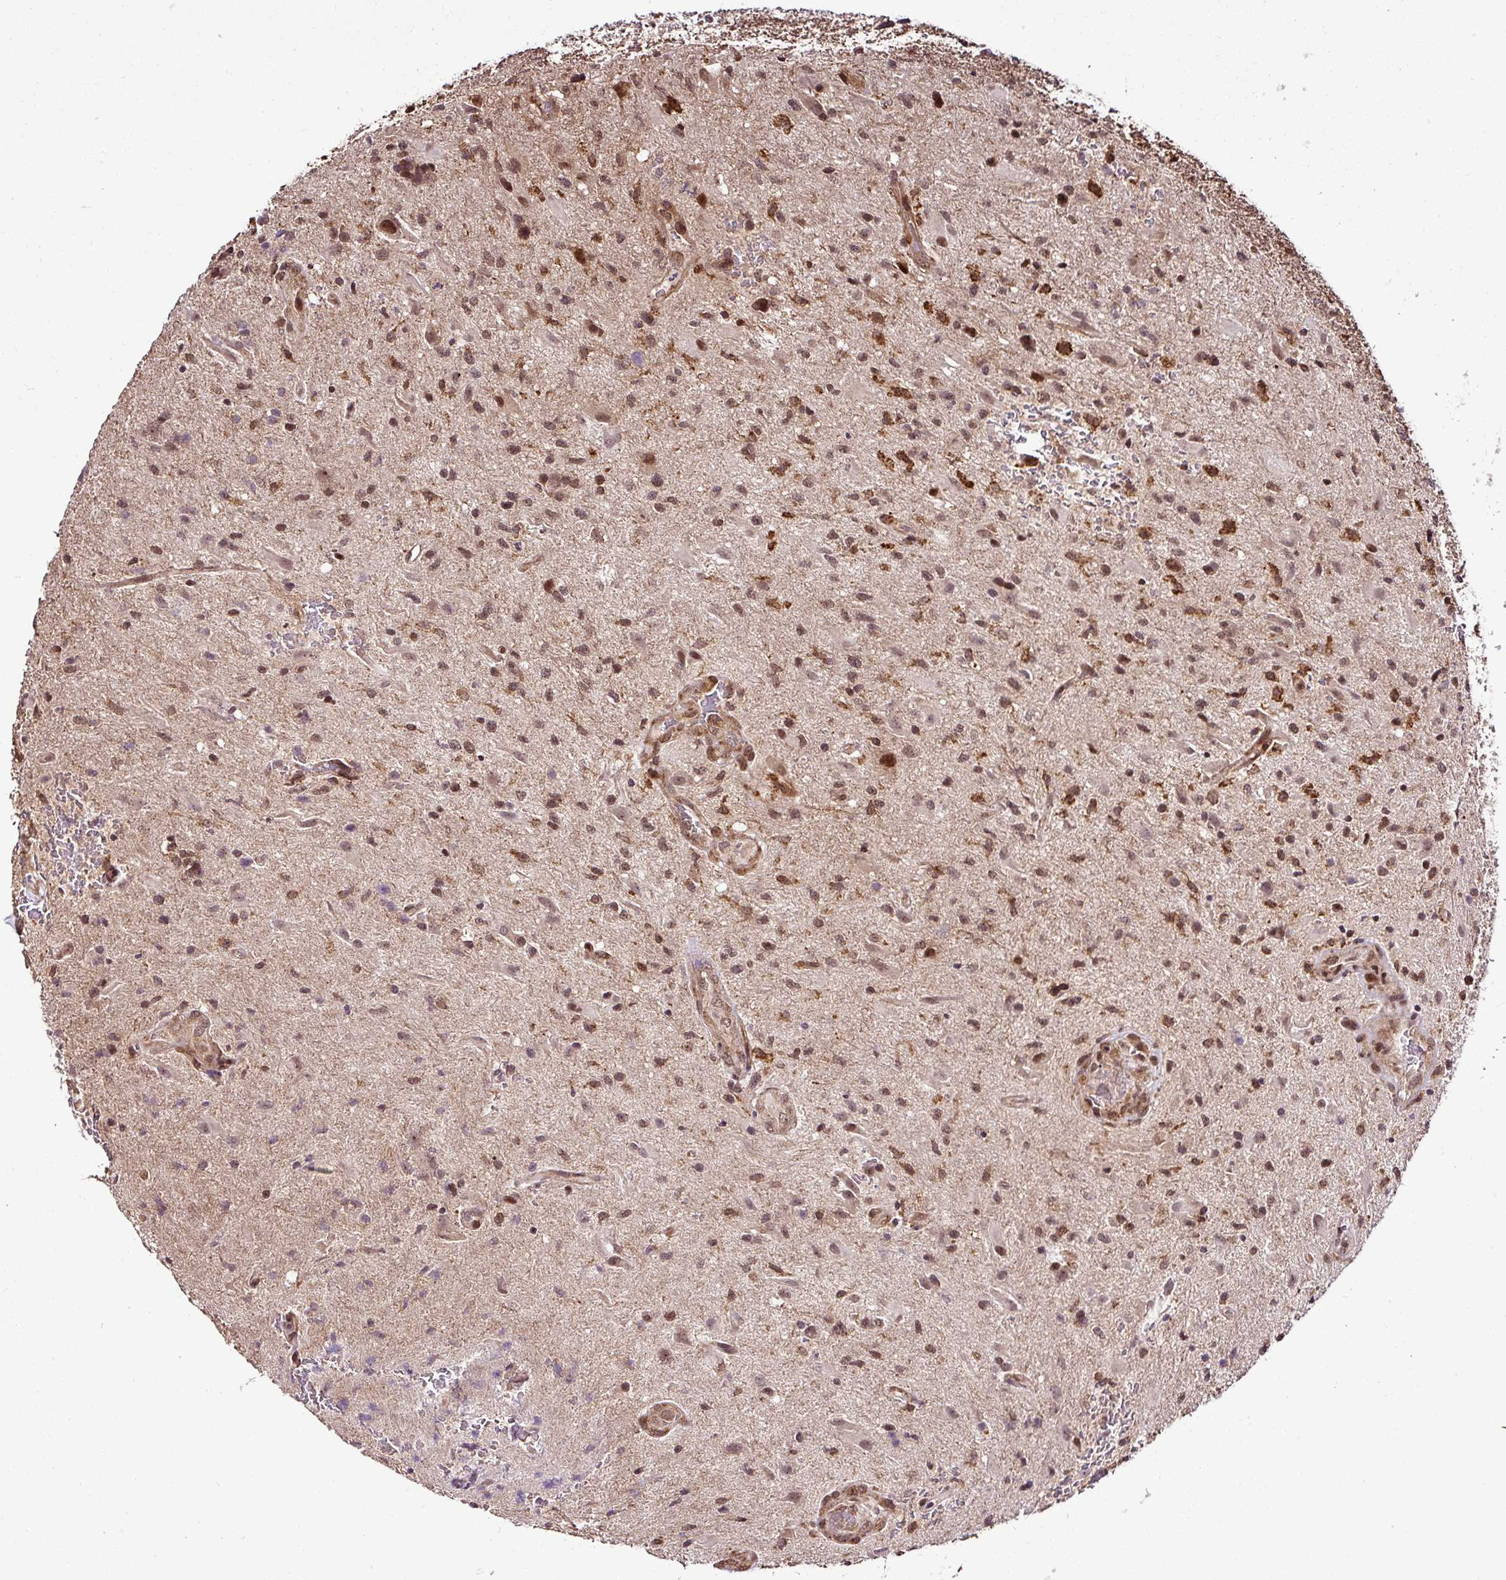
{"staining": {"intensity": "moderate", "quantity": "25%-75%", "location": "nuclear"}, "tissue": "glioma", "cell_type": "Tumor cells", "image_type": "cancer", "snomed": [{"axis": "morphology", "description": "Glioma, malignant, High grade"}, {"axis": "topography", "description": "Brain"}], "caption": "IHC staining of glioma, which shows medium levels of moderate nuclear positivity in approximately 25%-75% of tumor cells indicating moderate nuclear protein expression. The staining was performed using DAB (3,3'-diaminobenzidine) (brown) for protein detection and nuclei were counterstained in hematoxylin (blue).", "gene": "FAM153A", "patient": {"sex": "male", "age": 67}}